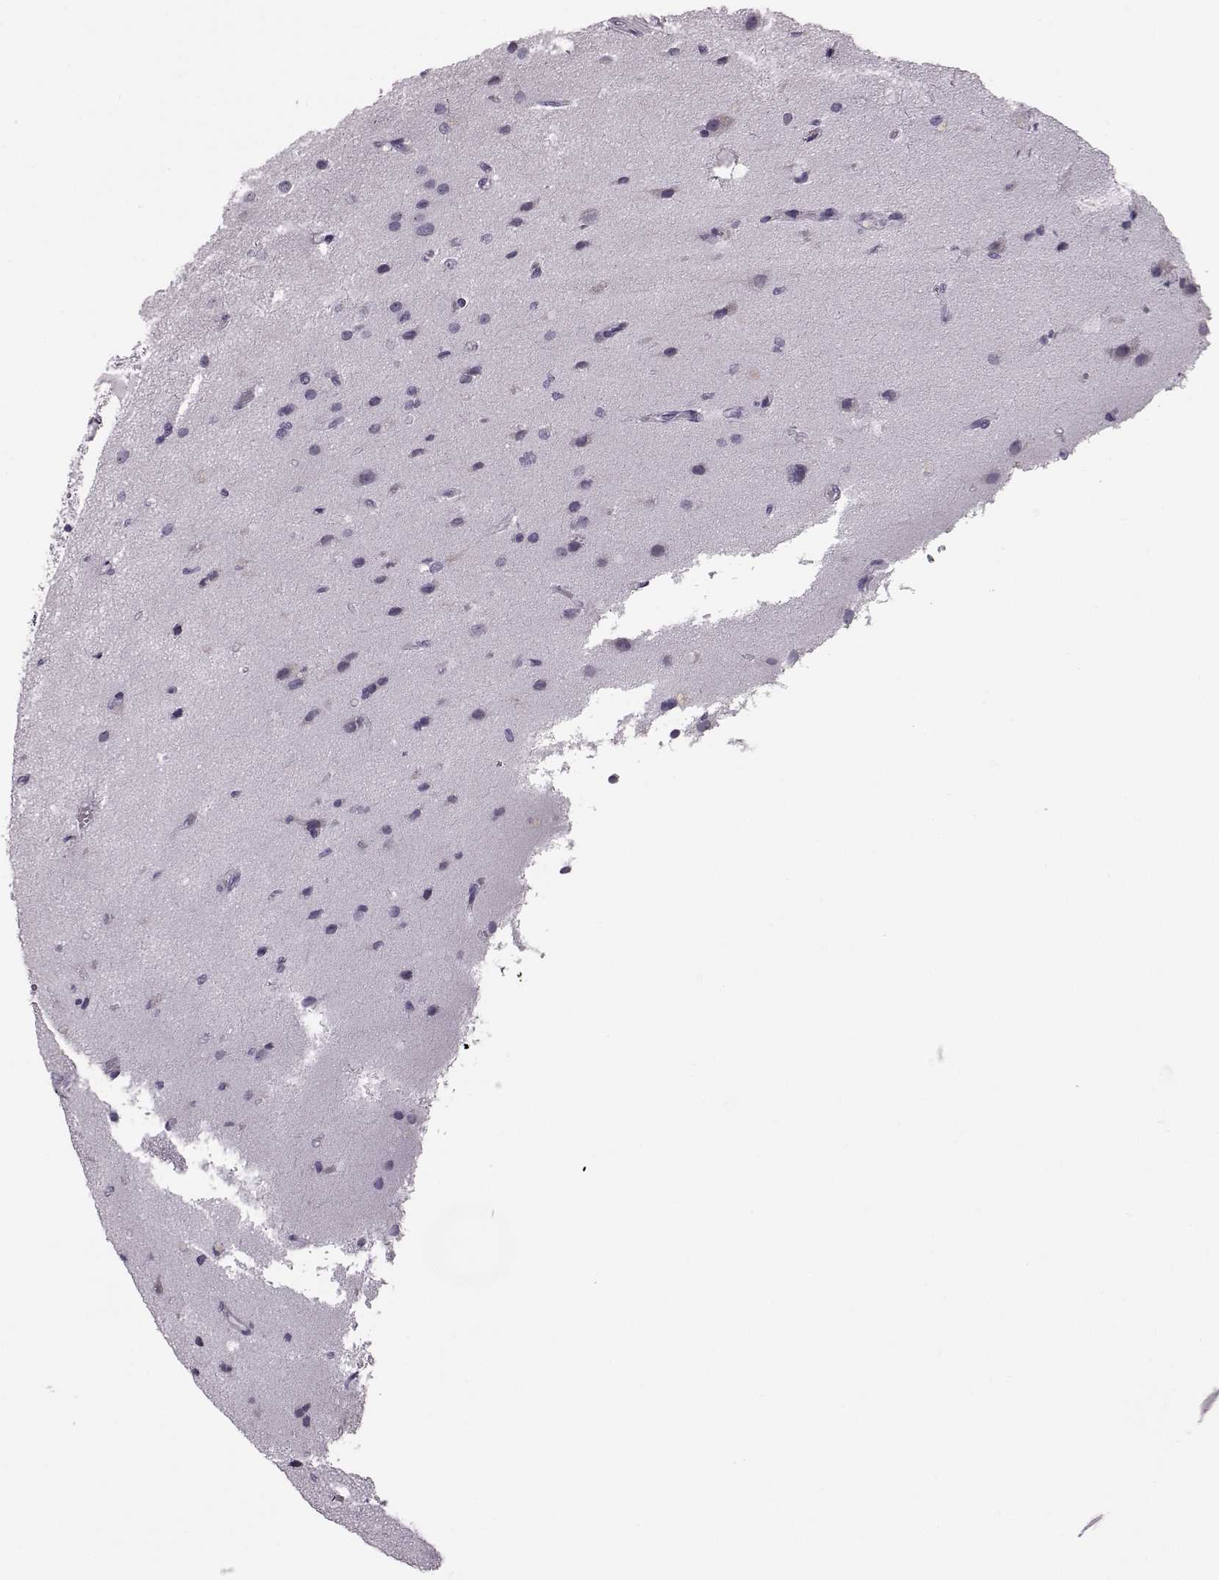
{"staining": {"intensity": "negative", "quantity": "none", "location": "none"}, "tissue": "glioma", "cell_type": "Tumor cells", "image_type": "cancer", "snomed": [{"axis": "morphology", "description": "Glioma, malignant, High grade"}, {"axis": "topography", "description": "Brain"}], "caption": "IHC micrograph of neoplastic tissue: glioma stained with DAB exhibits no significant protein positivity in tumor cells.", "gene": "JSRP1", "patient": {"sex": "male", "age": 68}}